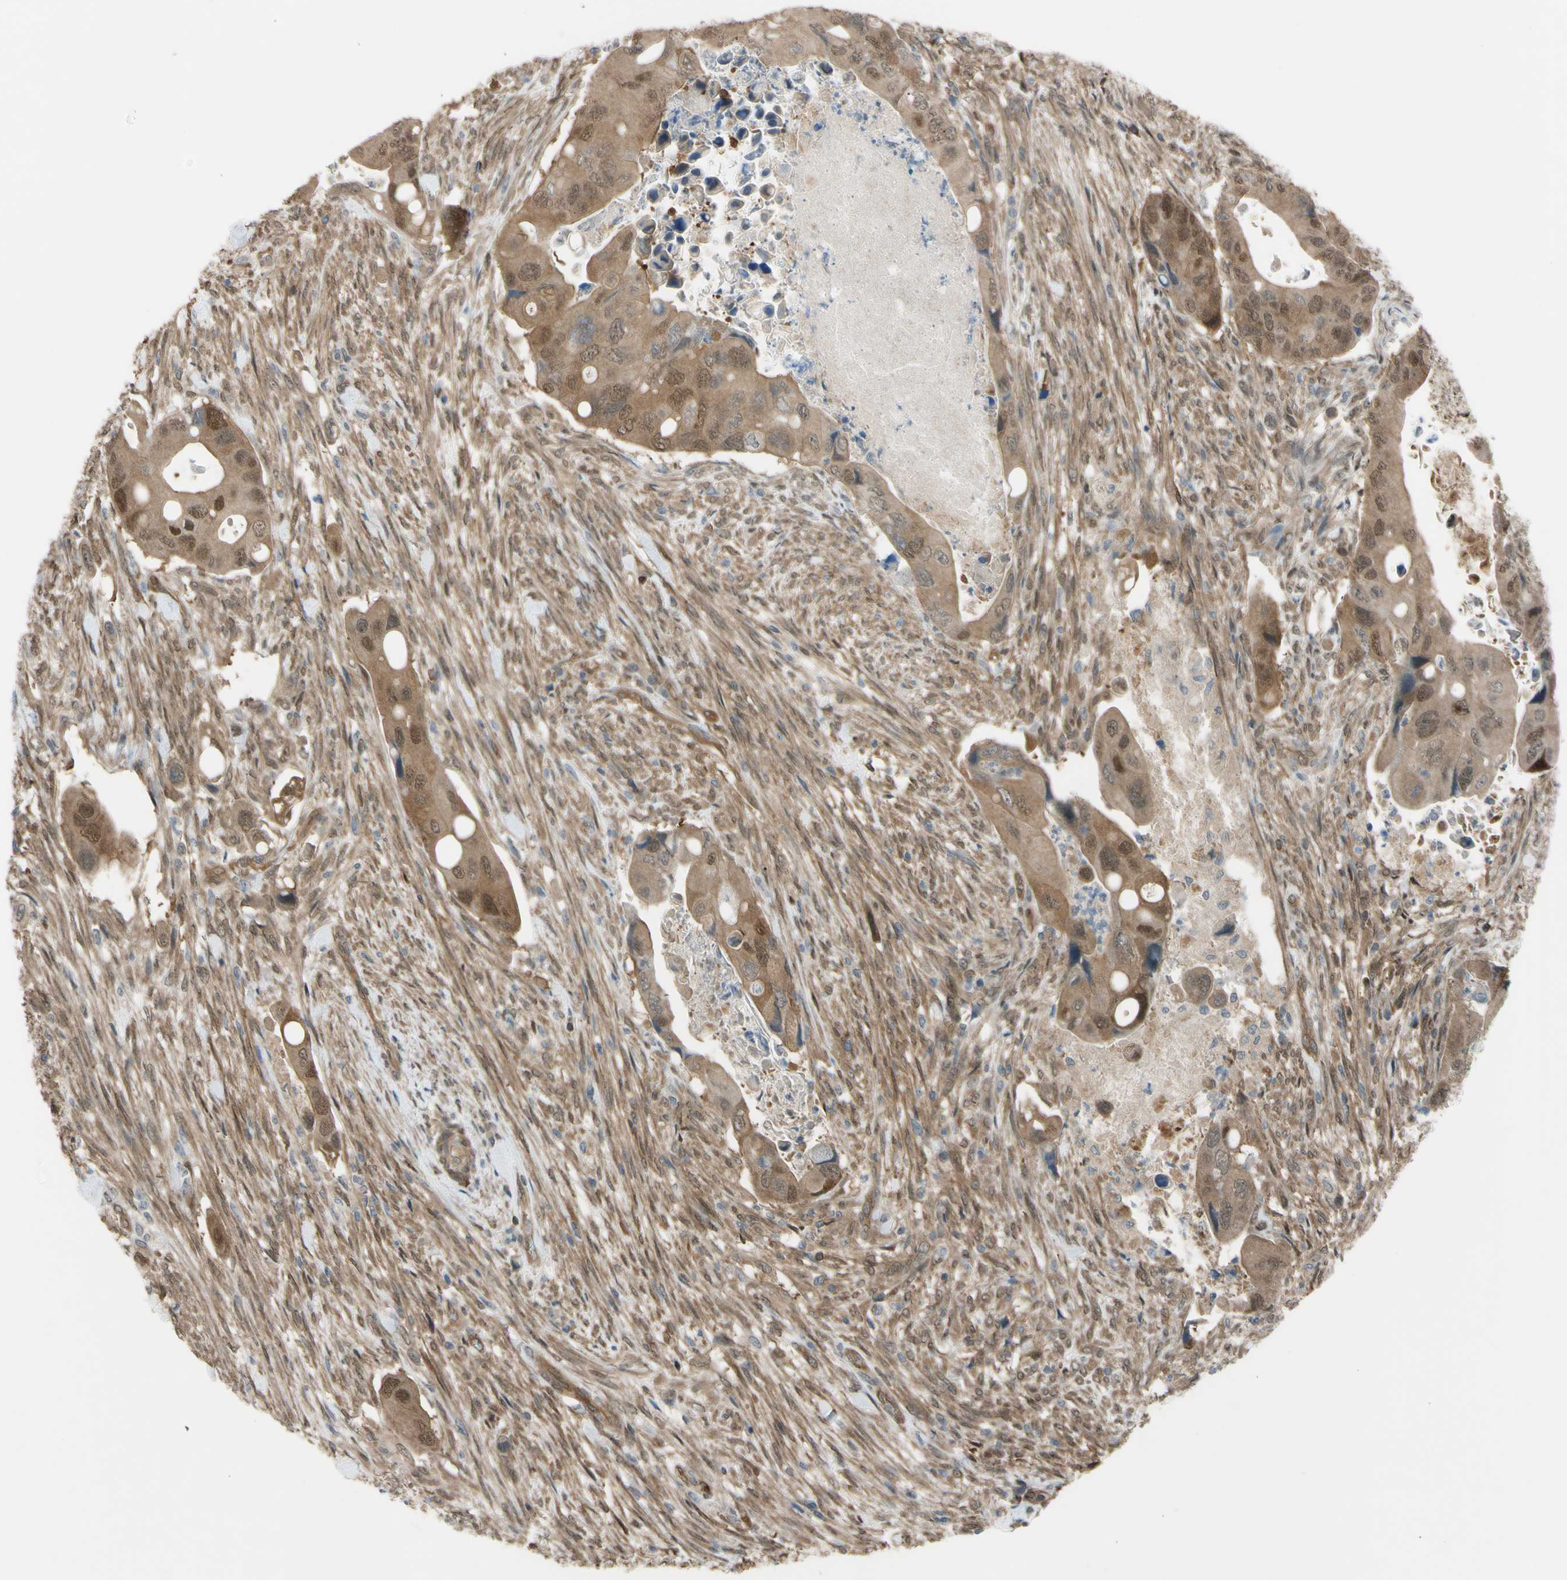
{"staining": {"intensity": "moderate", "quantity": ">75%", "location": "cytoplasmic/membranous,nuclear"}, "tissue": "colorectal cancer", "cell_type": "Tumor cells", "image_type": "cancer", "snomed": [{"axis": "morphology", "description": "Adenocarcinoma, NOS"}, {"axis": "topography", "description": "Rectum"}], "caption": "There is medium levels of moderate cytoplasmic/membranous and nuclear expression in tumor cells of colorectal cancer, as demonstrated by immunohistochemical staining (brown color).", "gene": "YWHAQ", "patient": {"sex": "female", "age": 57}}